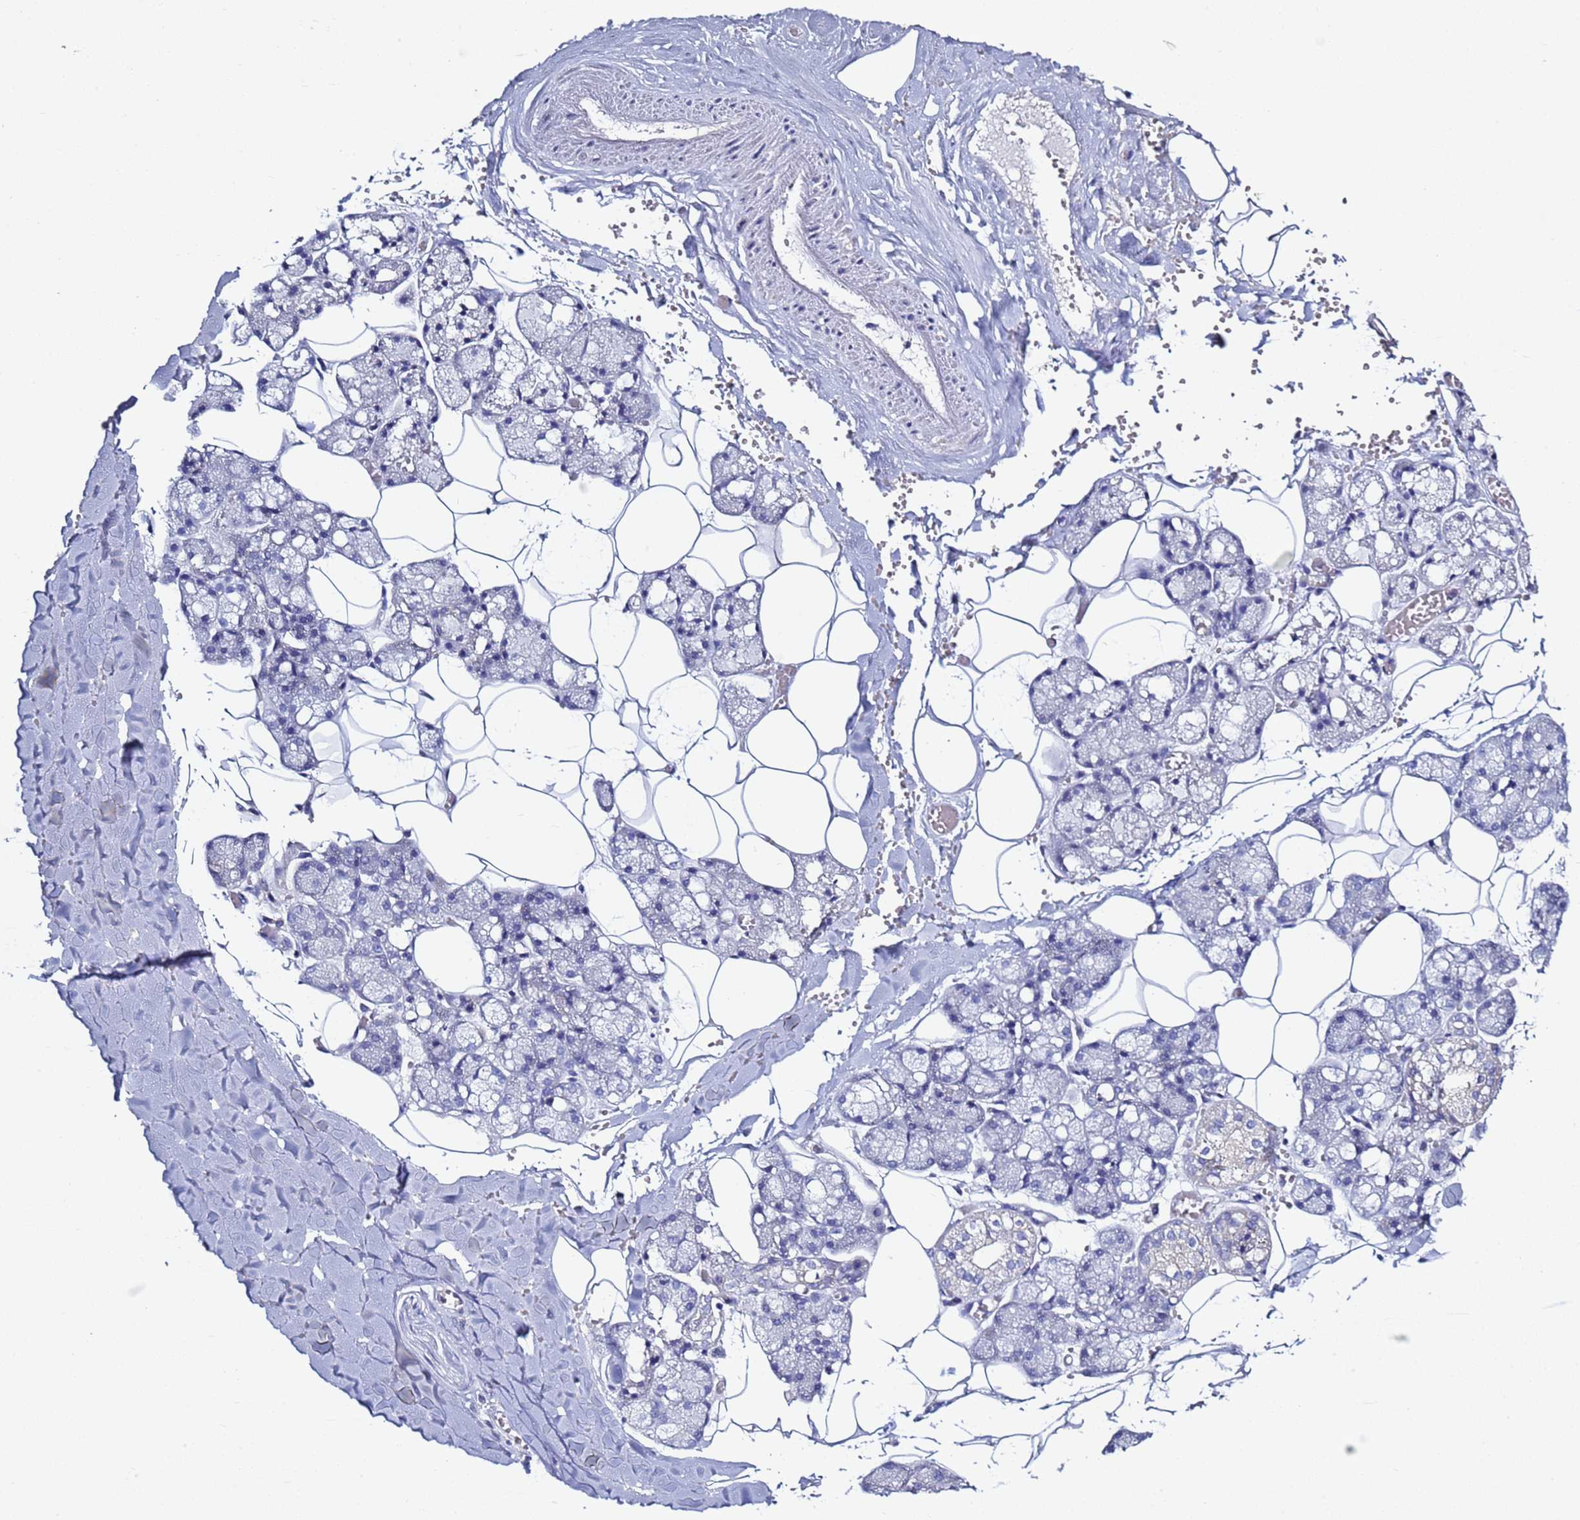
{"staining": {"intensity": "negative", "quantity": "none", "location": "none"}, "tissue": "salivary gland", "cell_type": "Glandular cells", "image_type": "normal", "snomed": [{"axis": "morphology", "description": "Normal tissue, NOS"}, {"axis": "topography", "description": "Salivary gland"}], "caption": "IHC image of unremarkable salivary gland: salivary gland stained with DAB reveals no significant protein staining in glandular cells. (DAB immunohistochemistry, high magnification).", "gene": "RABL2A", "patient": {"sex": "male", "age": 62}}